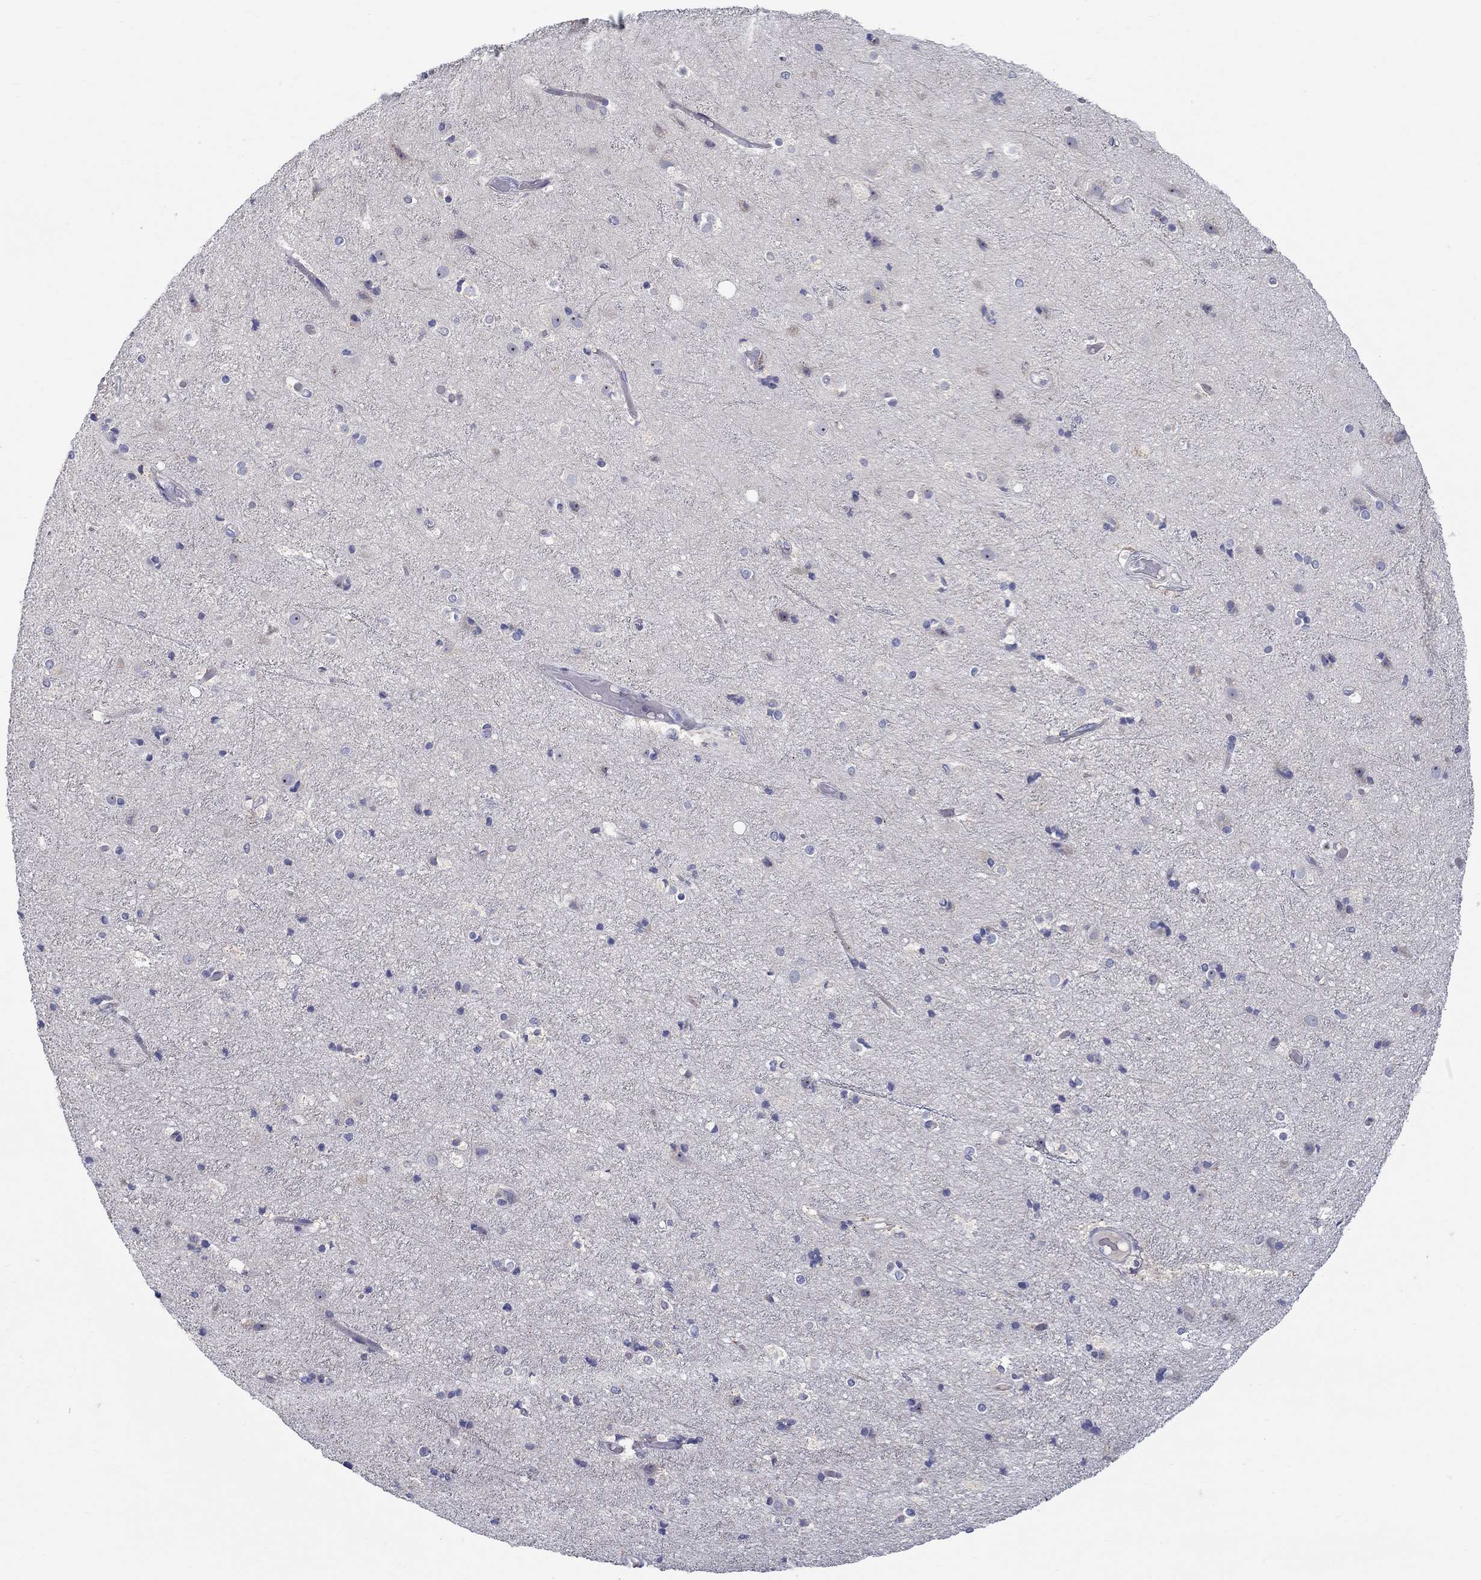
{"staining": {"intensity": "negative", "quantity": "none", "location": "none"}, "tissue": "cerebral cortex", "cell_type": "Endothelial cells", "image_type": "normal", "snomed": [{"axis": "morphology", "description": "Normal tissue, NOS"}, {"axis": "topography", "description": "Cerebral cortex"}], "caption": "This photomicrograph is of benign cerebral cortex stained with immunohistochemistry to label a protein in brown with the nuclei are counter-stained blue. There is no expression in endothelial cells. The staining is performed using DAB (3,3'-diaminobenzidine) brown chromogen with nuclei counter-stained in using hematoxylin.", "gene": "QRFPR", "patient": {"sex": "female", "age": 52}}